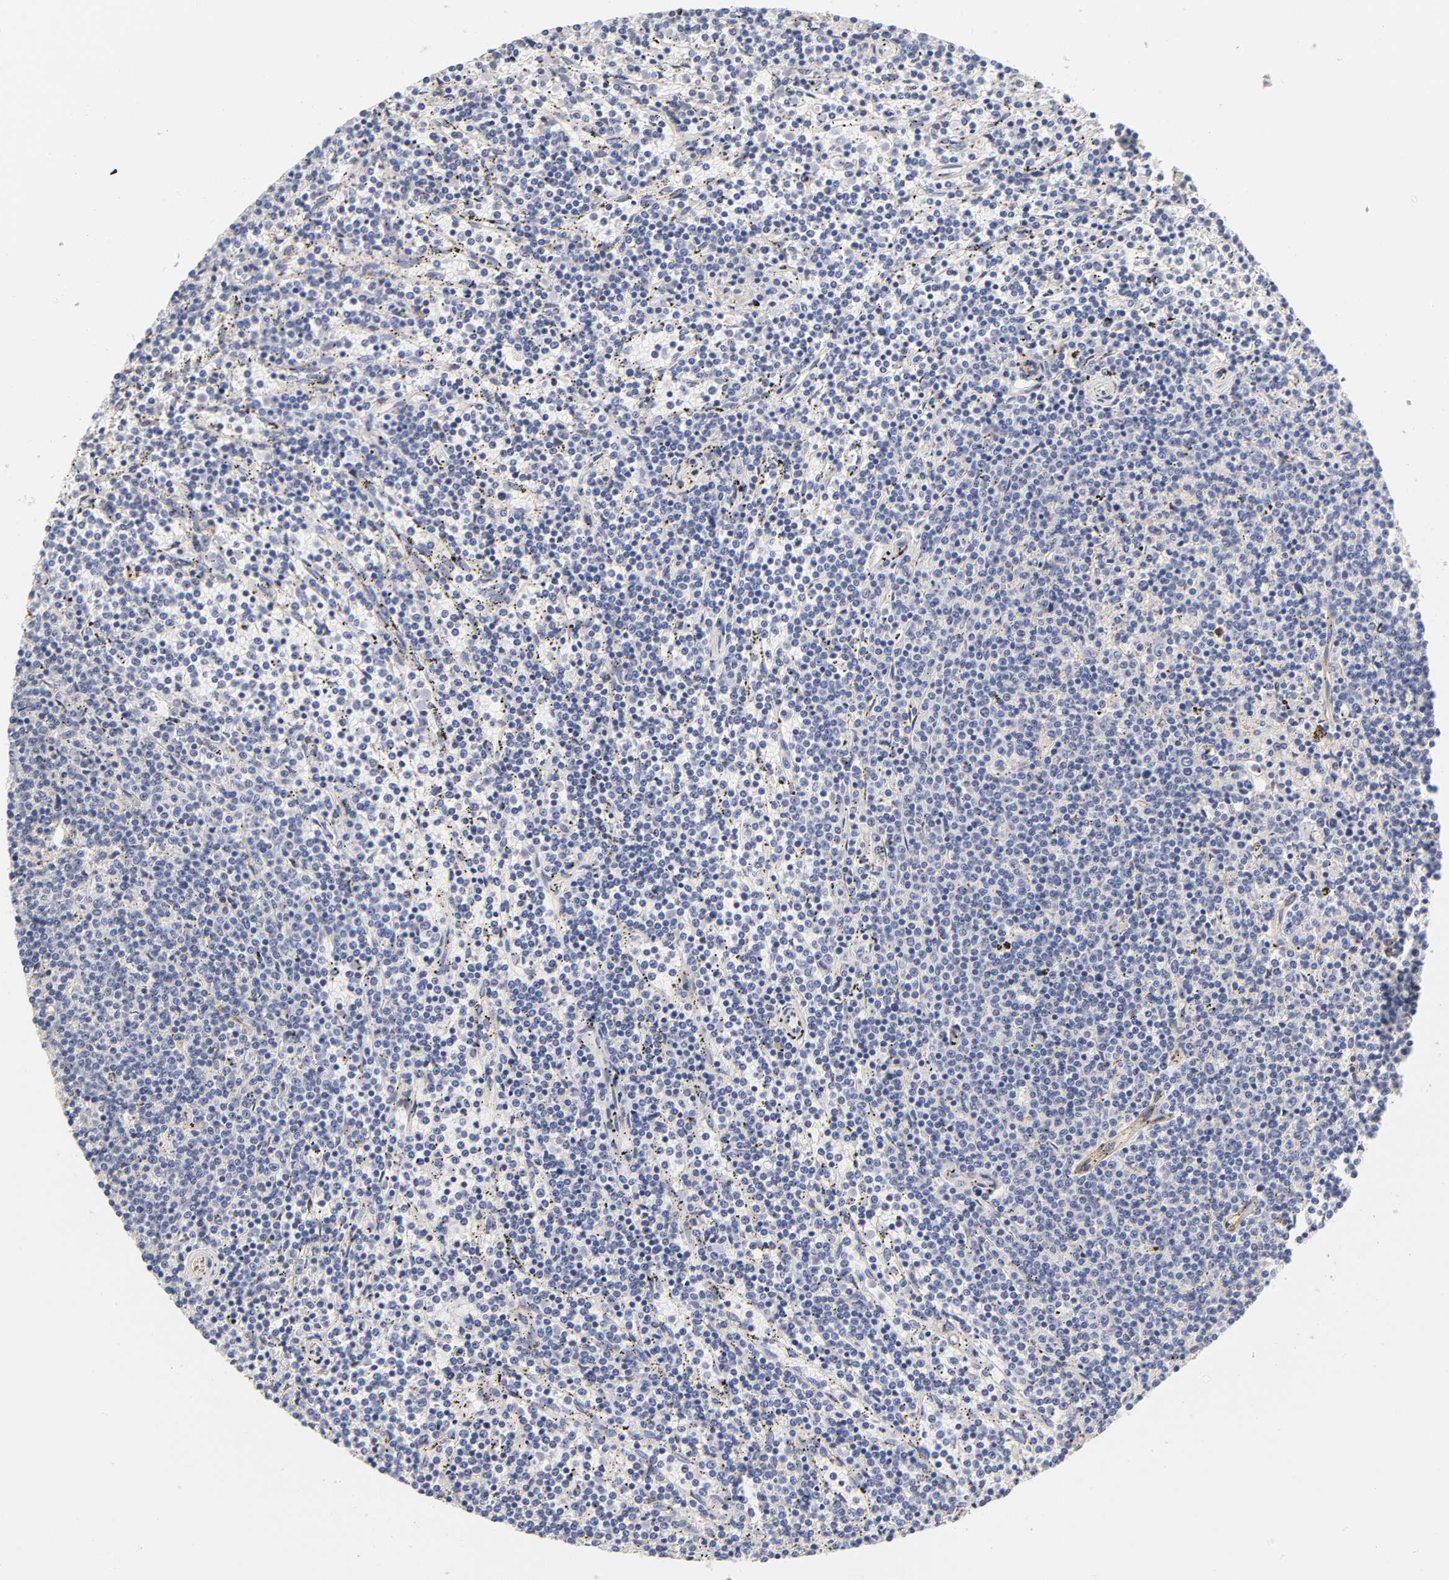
{"staining": {"intensity": "negative", "quantity": "none", "location": "none"}, "tissue": "lymphoma", "cell_type": "Tumor cells", "image_type": "cancer", "snomed": [{"axis": "morphology", "description": "Malignant lymphoma, non-Hodgkin's type, Low grade"}, {"axis": "topography", "description": "Spleen"}], "caption": "This micrograph is of lymphoma stained with IHC to label a protein in brown with the nuclei are counter-stained blue. There is no positivity in tumor cells.", "gene": "LAMB1", "patient": {"sex": "female", "age": 50}}